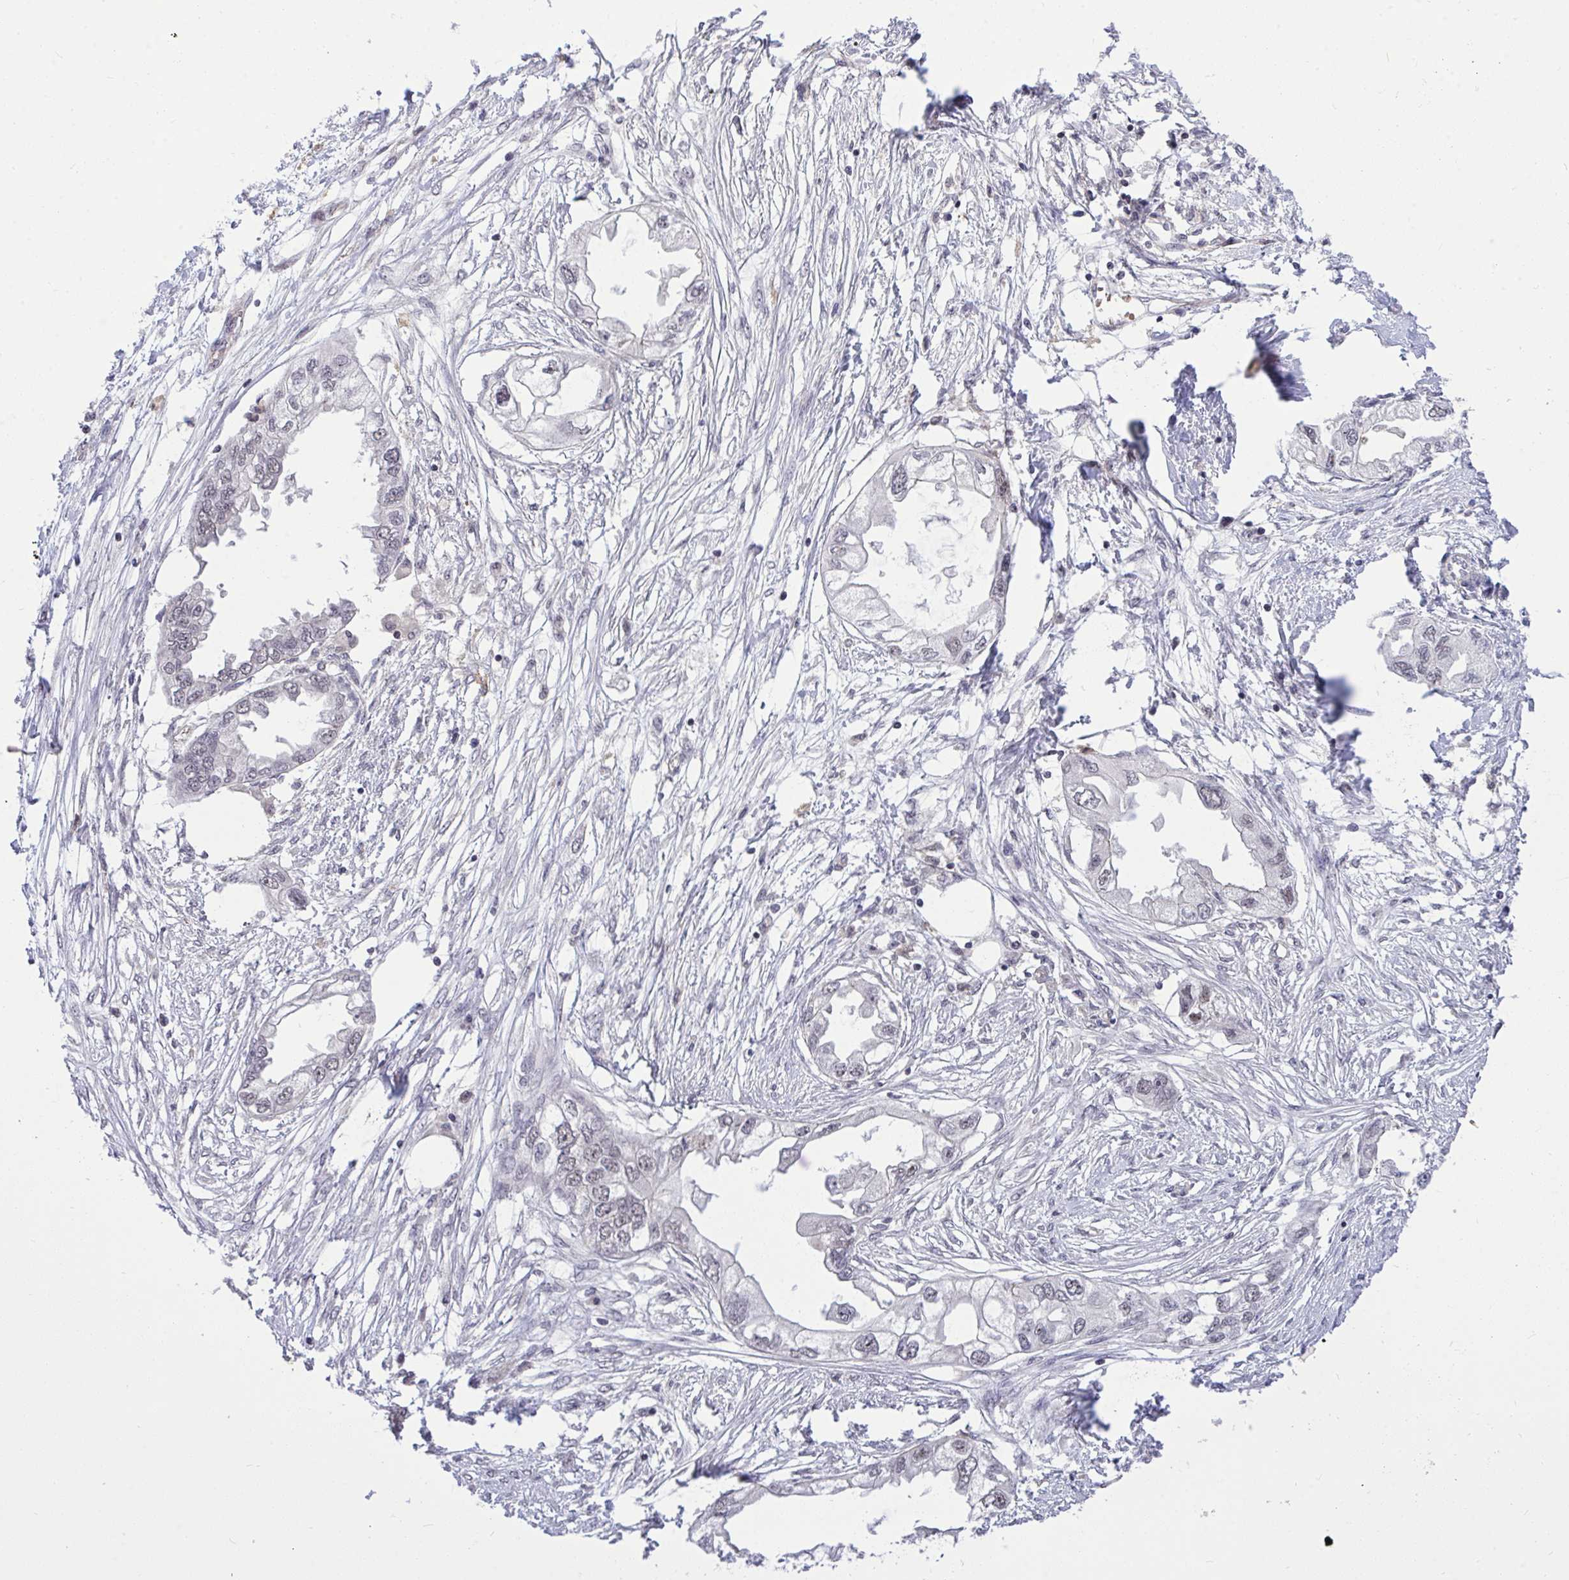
{"staining": {"intensity": "negative", "quantity": "none", "location": "none"}, "tissue": "endometrial cancer", "cell_type": "Tumor cells", "image_type": "cancer", "snomed": [{"axis": "morphology", "description": "Adenocarcinoma, NOS"}, {"axis": "morphology", "description": "Adenocarcinoma, metastatic, NOS"}, {"axis": "topography", "description": "Adipose tissue"}, {"axis": "topography", "description": "Endometrium"}], "caption": "Endometrial cancer (metastatic adenocarcinoma) was stained to show a protein in brown. There is no significant expression in tumor cells.", "gene": "PPP1CA", "patient": {"sex": "female", "age": 67}}